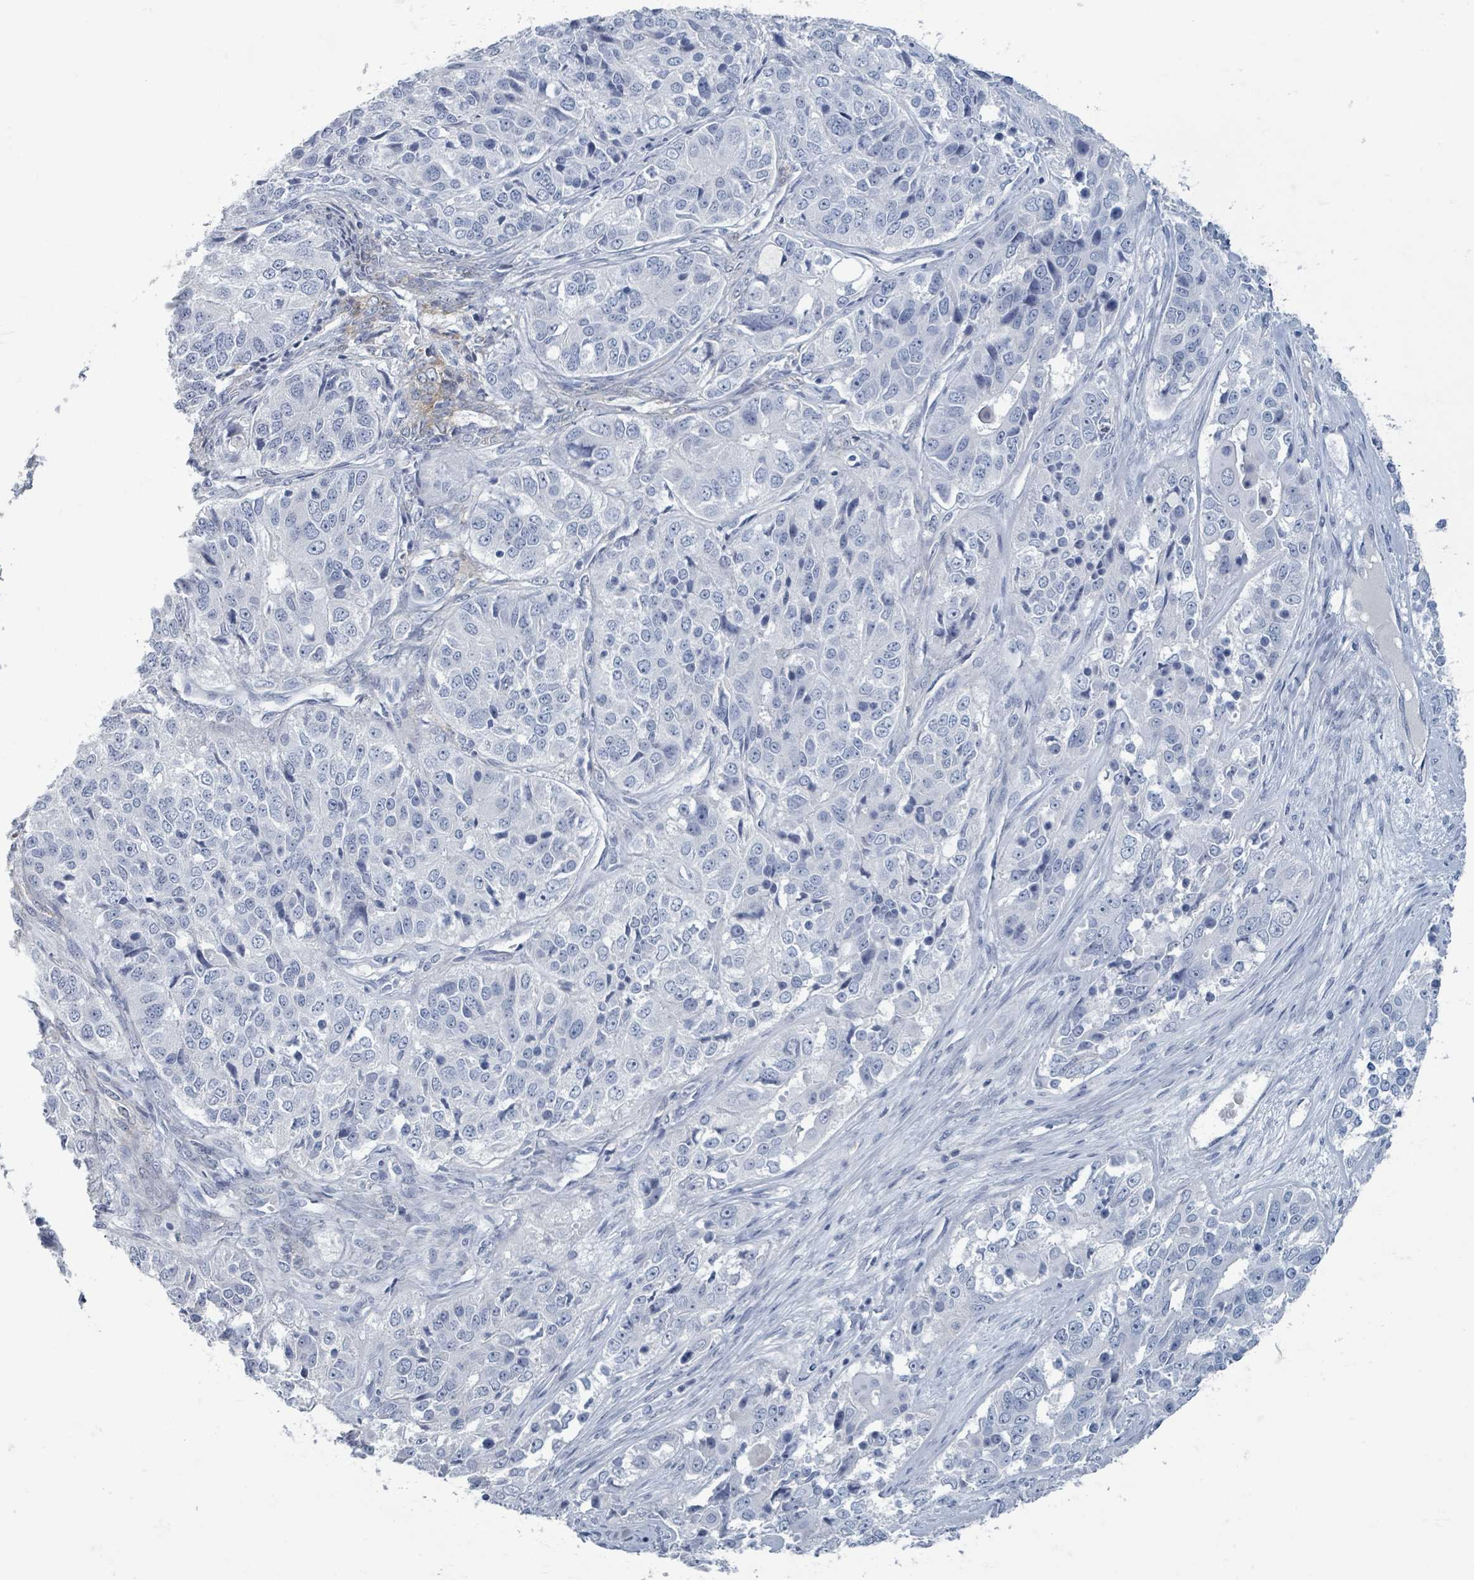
{"staining": {"intensity": "negative", "quantity": "none", "location": "none"}, "tissue": "ovarian cancer", "cell_type": "Tumor cells", "image_type": "cancer", "snomed": [{"axis": "morphology", "description": "Carcinoma, endometroid"}, {"axis": "topography", "description": "Ovary"}], "caption": "DAB (3,3'-diaminobenzidine) immunohistochemical staining of human ovarian cancer reveals no significant staining in tumor cells.", "gene": "TAS2R1", "patient": {"sex": "female", "age": 51}}